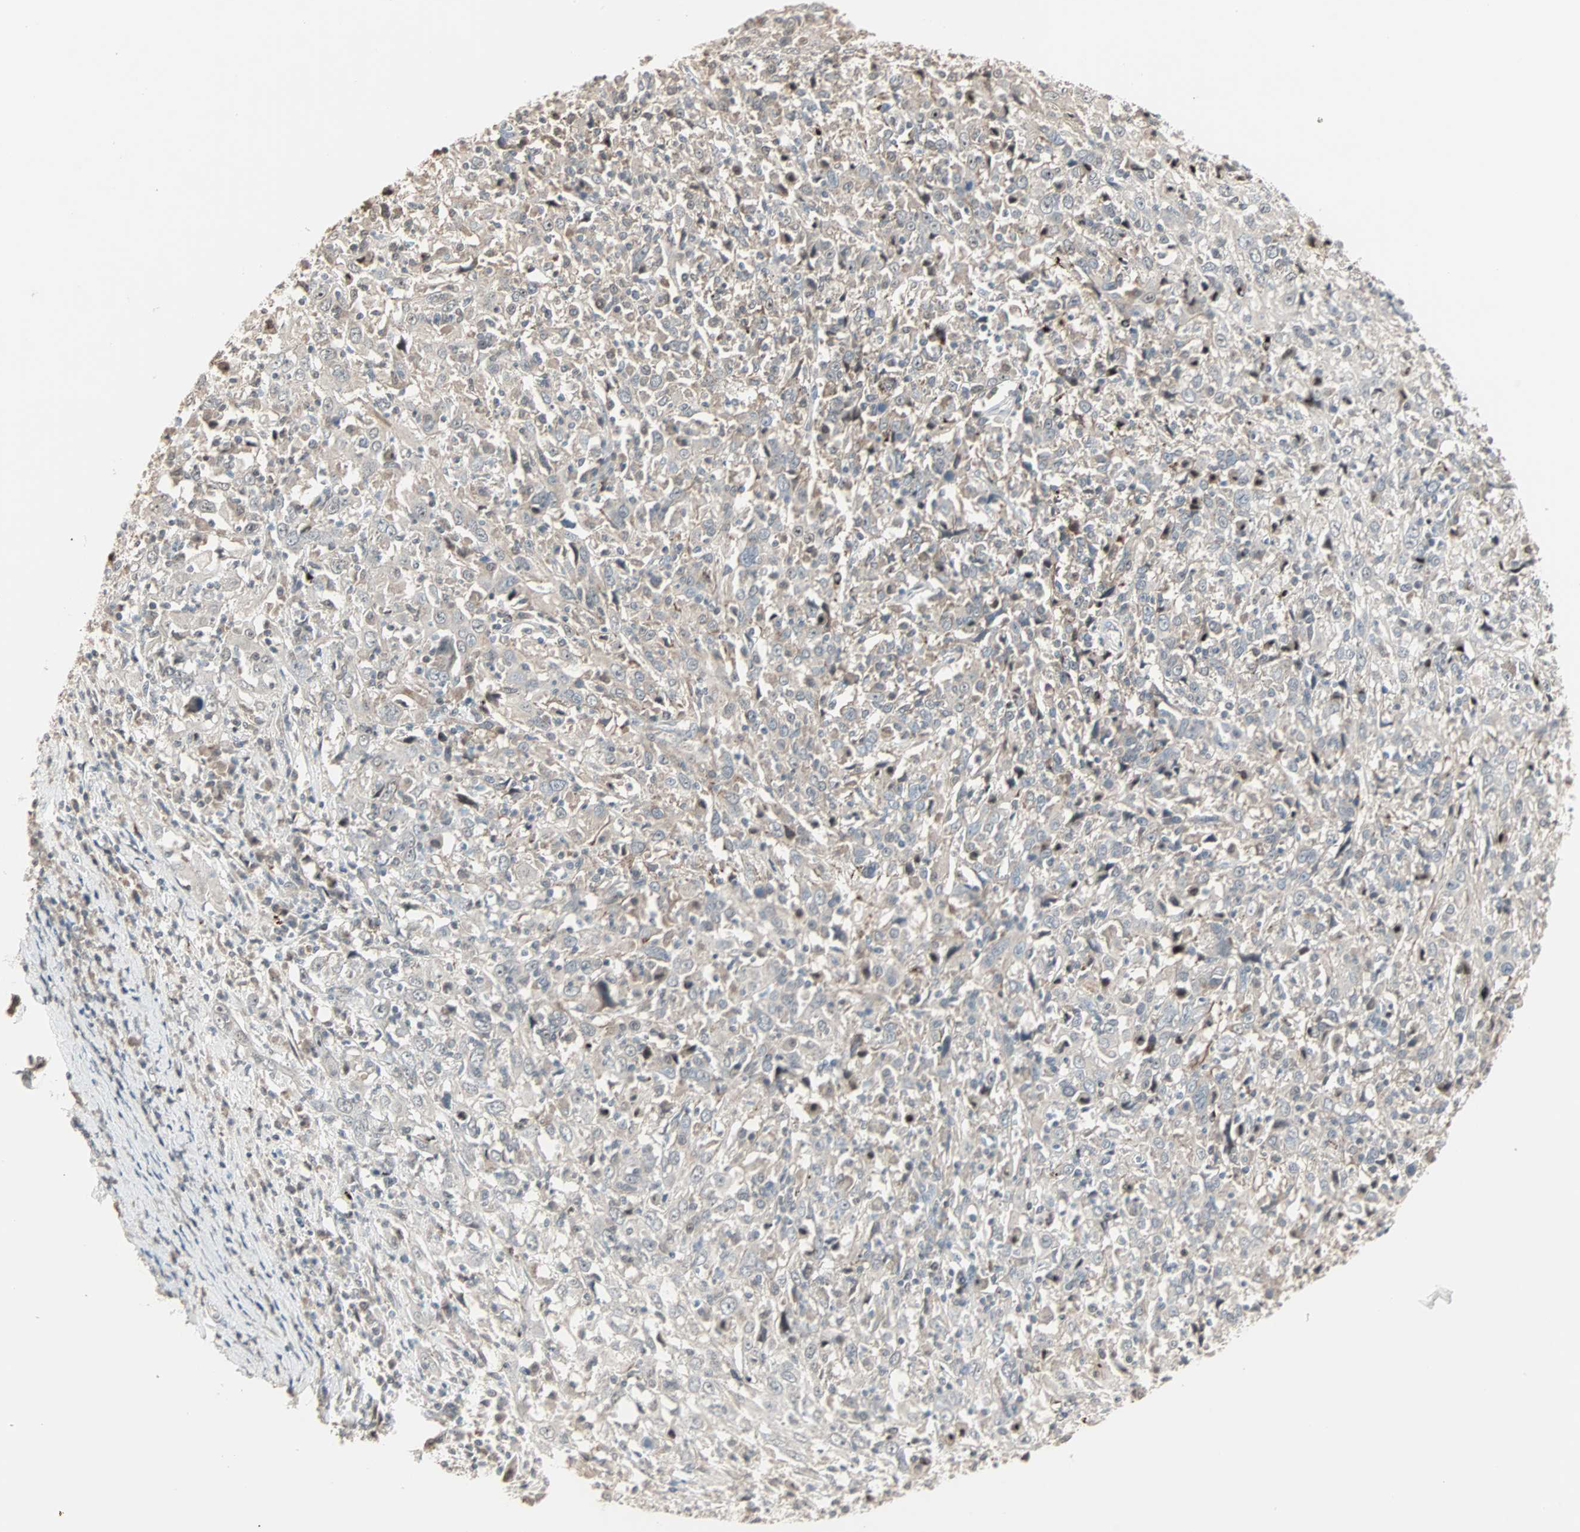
{"staining": {"intensity": "weak", "quantity": ">75%", "location": "cytoplasmic/membranous"}, "tissue": "cervical cancer", "cell_type": "Tumor cells", "image_type": "cancer", "snomed": [{"axis": "morphology", "description": "Squamous cell carcinoma, NOS"}, {"axis": "topography", "description": "Cervix"}], "caption": "Immunohistochemical staining of cervical cancer reveals low levels of weak cytoplasmic/membranous staining in about >75% of tumor cells. The protein of interest is shown in brown color, while the nuclei are stained blue.", "gene": "KDM4A", "patient": {"sex": "female", "age": 46}}